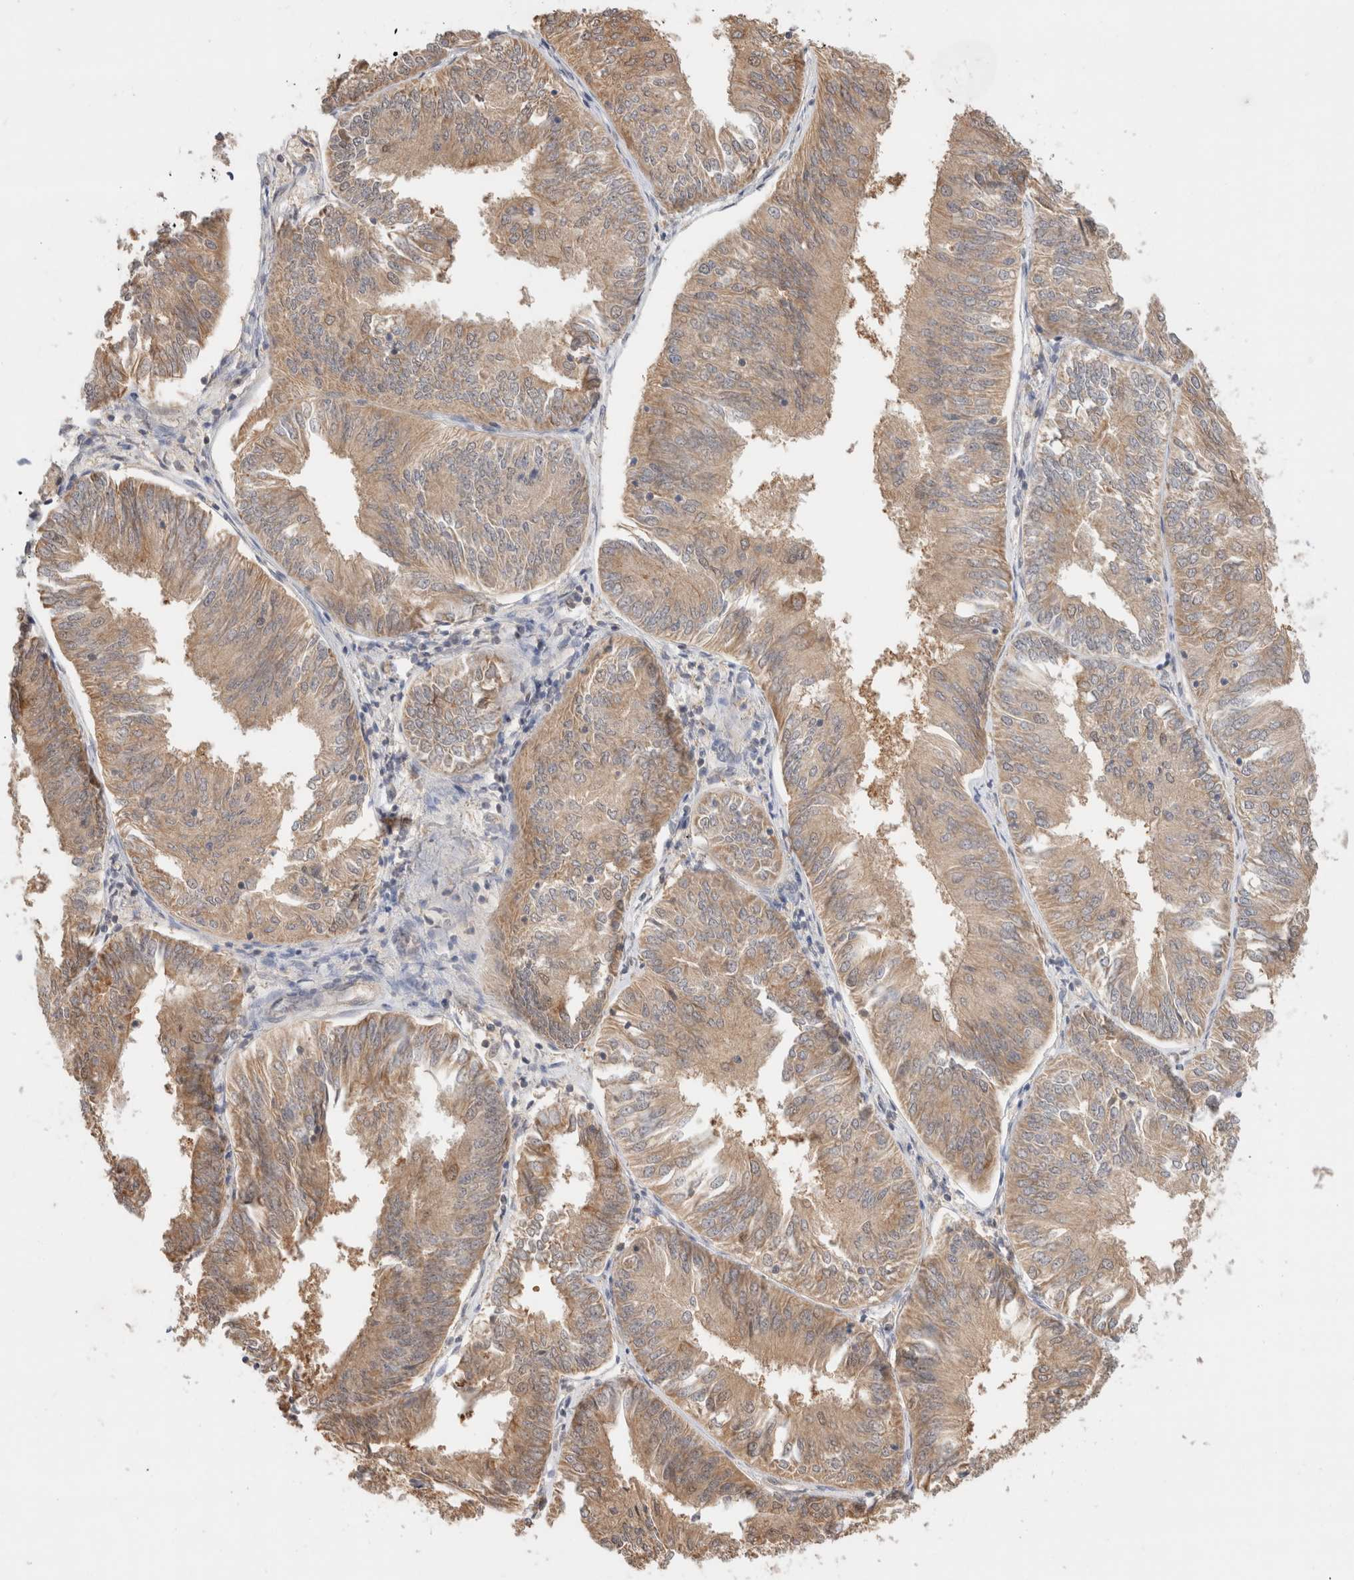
{"staining": {"intensity": "weak", "quantity": ">75%", "location": "cytoplasmic/membranous,nuclear"}, "tissue": "endometrial cancer", "cell_type": "Tumor cells", "image_type": "cancer", "snomed": [{"axis": "morphology", "description": "Adenocarcinoma, NOS"}, {"axis": "topography", "description": "Endometrium"}], "caption": "Immunohistochemical staining of human endometrial cancer exhibits weak cytoplasmic/membranous and nuclear protein expression in approximately >75% of tumor cells.", "gene": "CA13", "patient": {"sex": "female", "age": 58}}